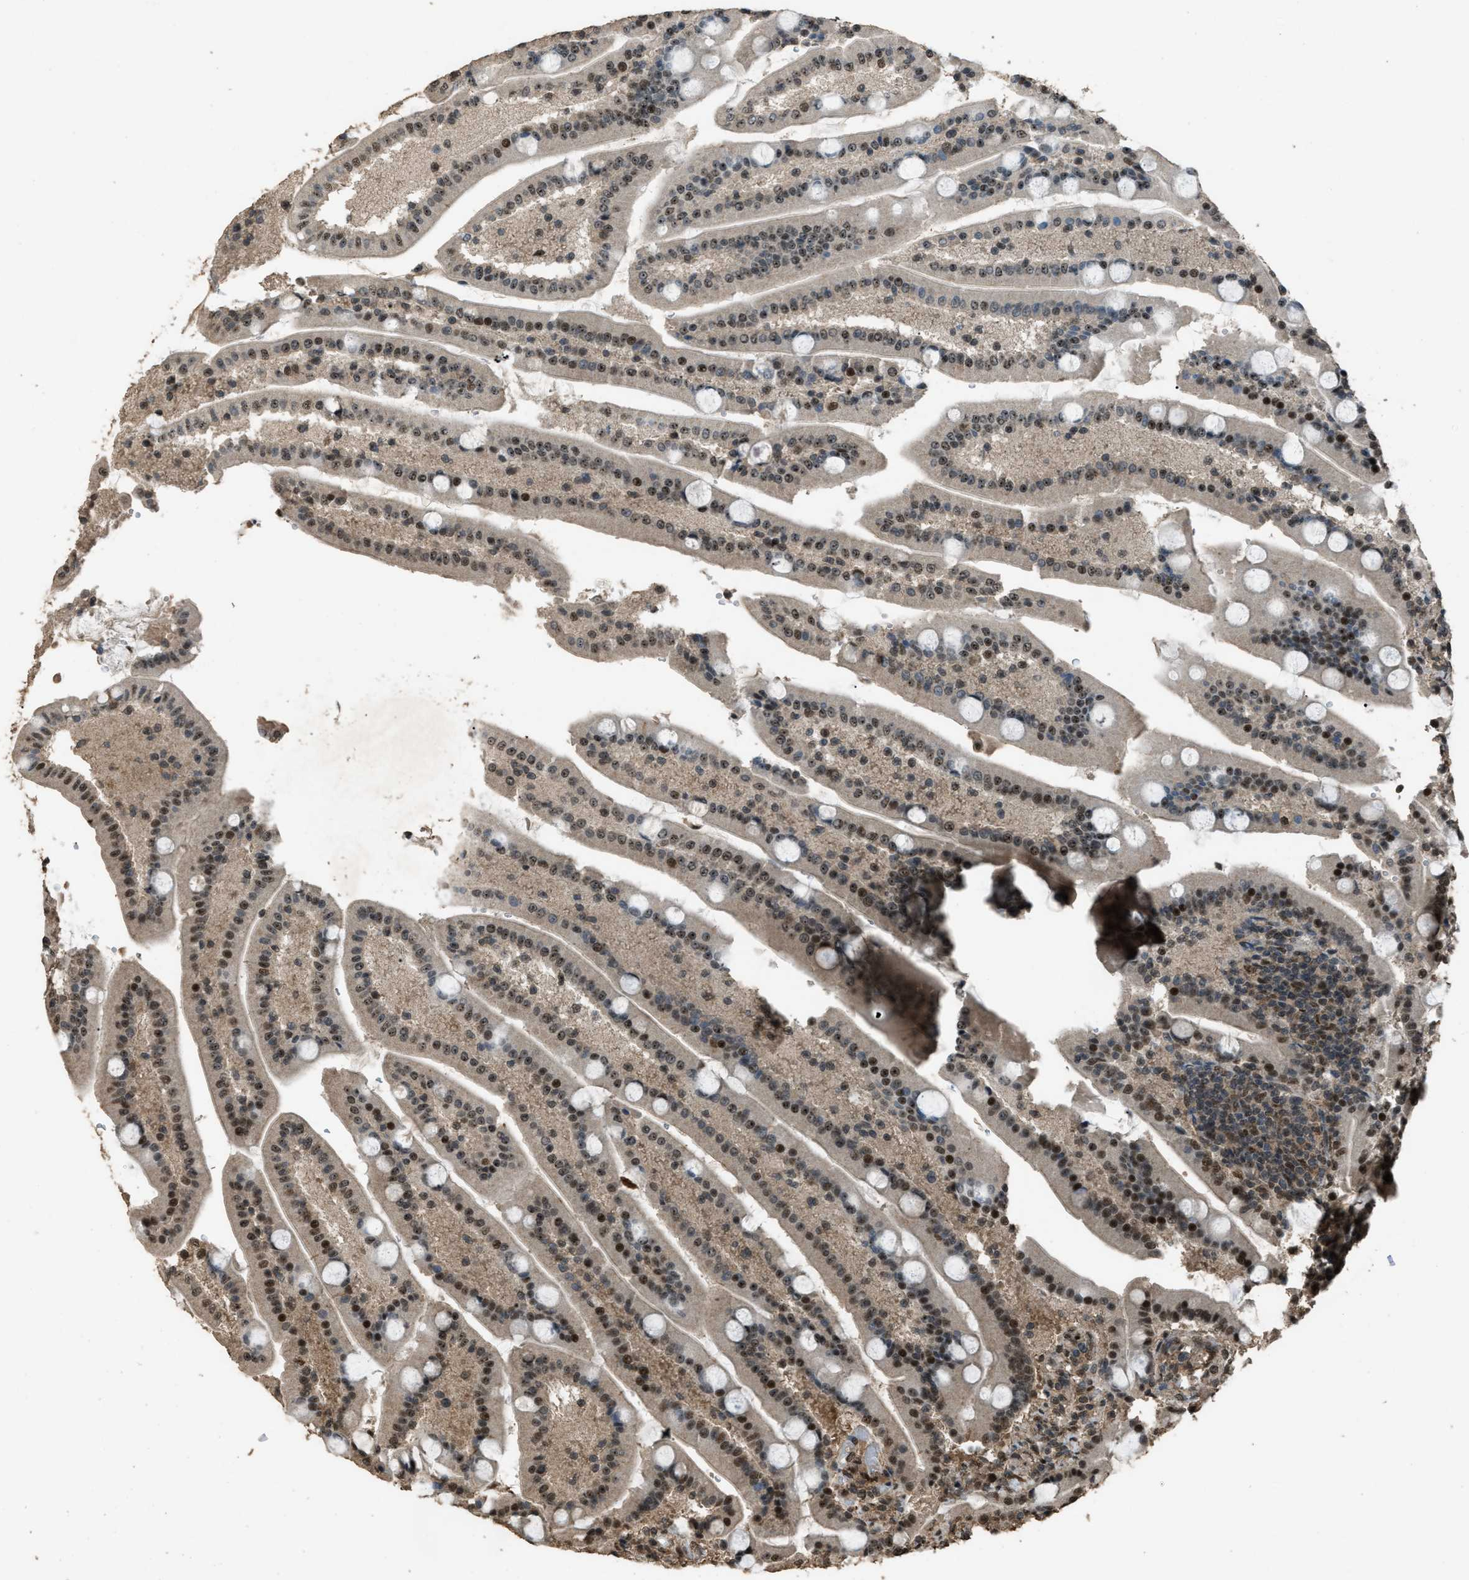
{"staining": {"intensity": "strong", "quantity": ">75%", "location": "nuclear"}, "tissue": "duodenum", "cell_type": "Glandular cells", "image_type": "normal", "snomed": [{"axis": "morphology", "description": "Normal tissue, NOS"}, {"axis": "topography", "description": "Duodenum"}], "caption": "Protein expression analysis of normal duodenum displays strong nuclear staining in about >75% of glandular cells.", "gene": "SERTAD2", "patient": {"sex": "male", "age": 54}}